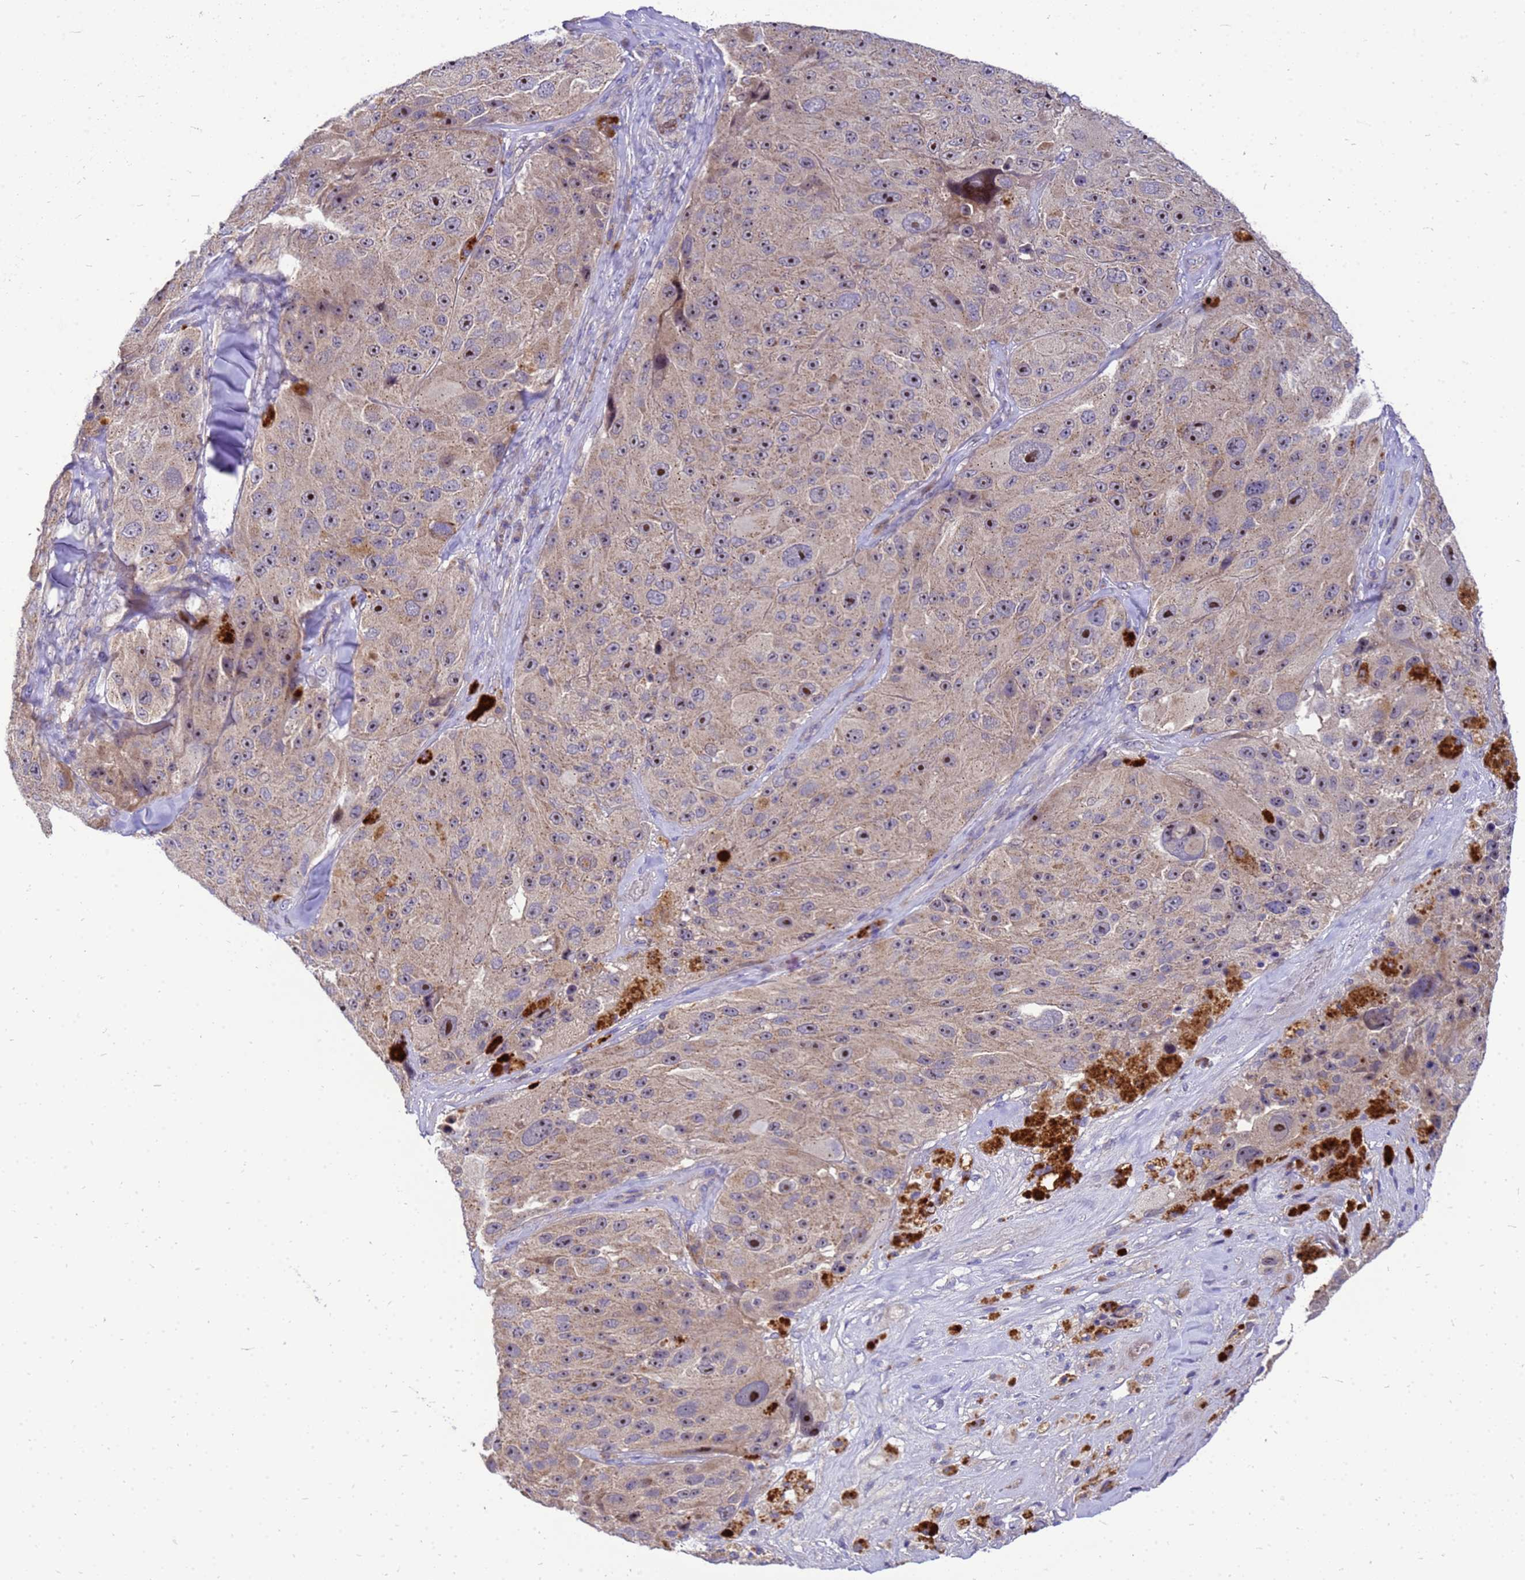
{"staining": {"intensity": "moderate", "quantity": "25%-75%", "location": "nuclear"}, "tissue": "melanoma", "cell_type": "Tumor cells", "image_type": "cancer", "snomed": [{"axis": "morphology", "description": "Malignant melanoma, Metastatic site"}, {"axis": "topography", "description": "Lymph node"}], "caption": "Immunohistochemical staining of human melanoma exhibits moderate nuclear protein expression in approximately 25%-75% of tumor cells.", "gene": "POP7", "patient": {"sex": "male", "age": 62}}